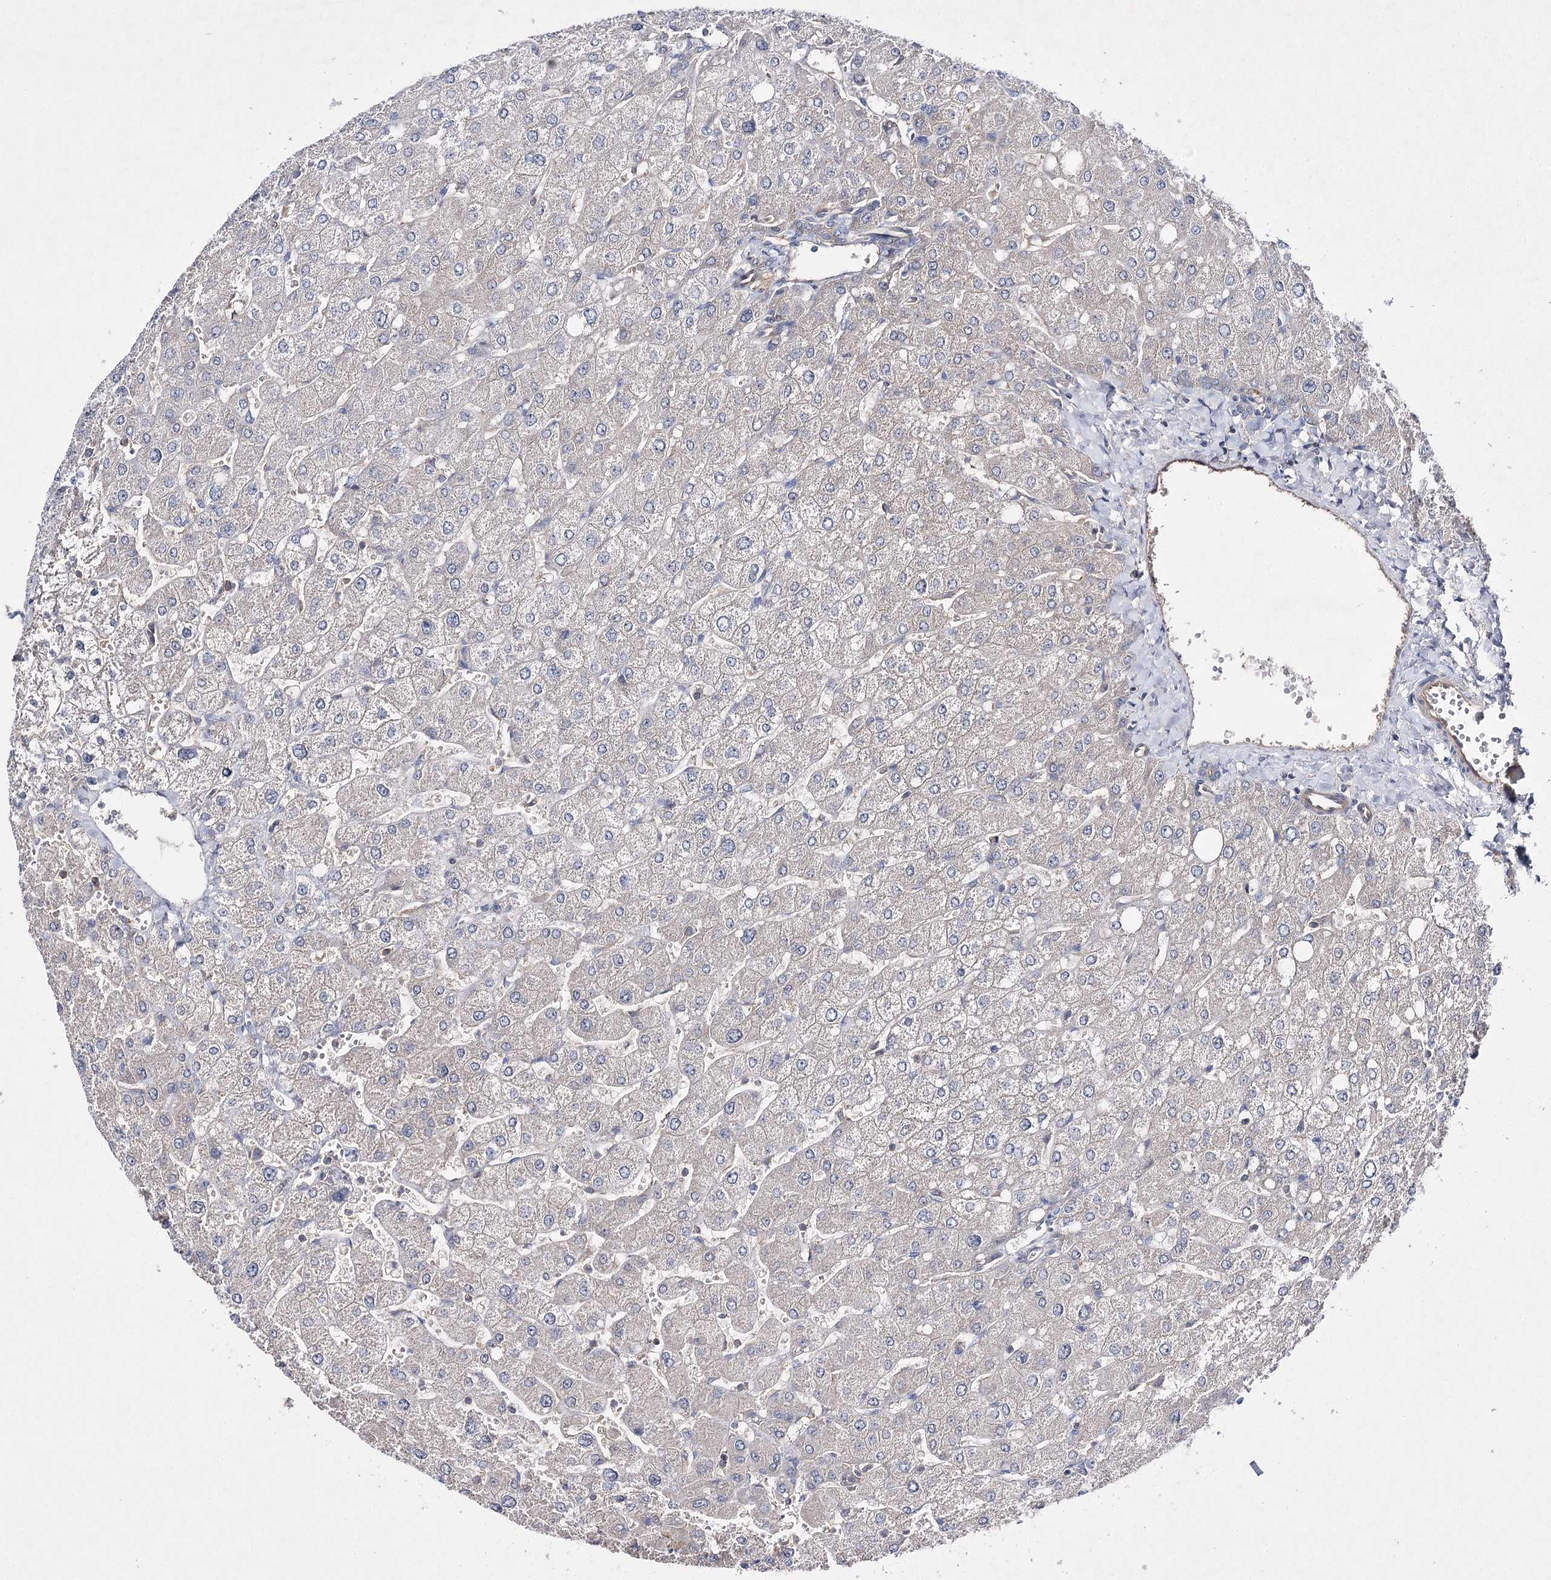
{"staining": {"intensity": "negative", "quantity": "none", "location": "none"}, "tissue": "liver", "cell_type": "Cholangiocytes", "image_type": "normal", "snomed": [{"axis": "morphology", "description": "Normal tissue, NOS"}, {"axis": "topography", "description": "Liver"}], "caption": "Immunohistochemistry (IHC) image of benign human liver stained for a protein (brown), which demonstrates no expression in cholangiocytes.", "gene": "BCR", "patient": {"sex": "male", "age": 55}}